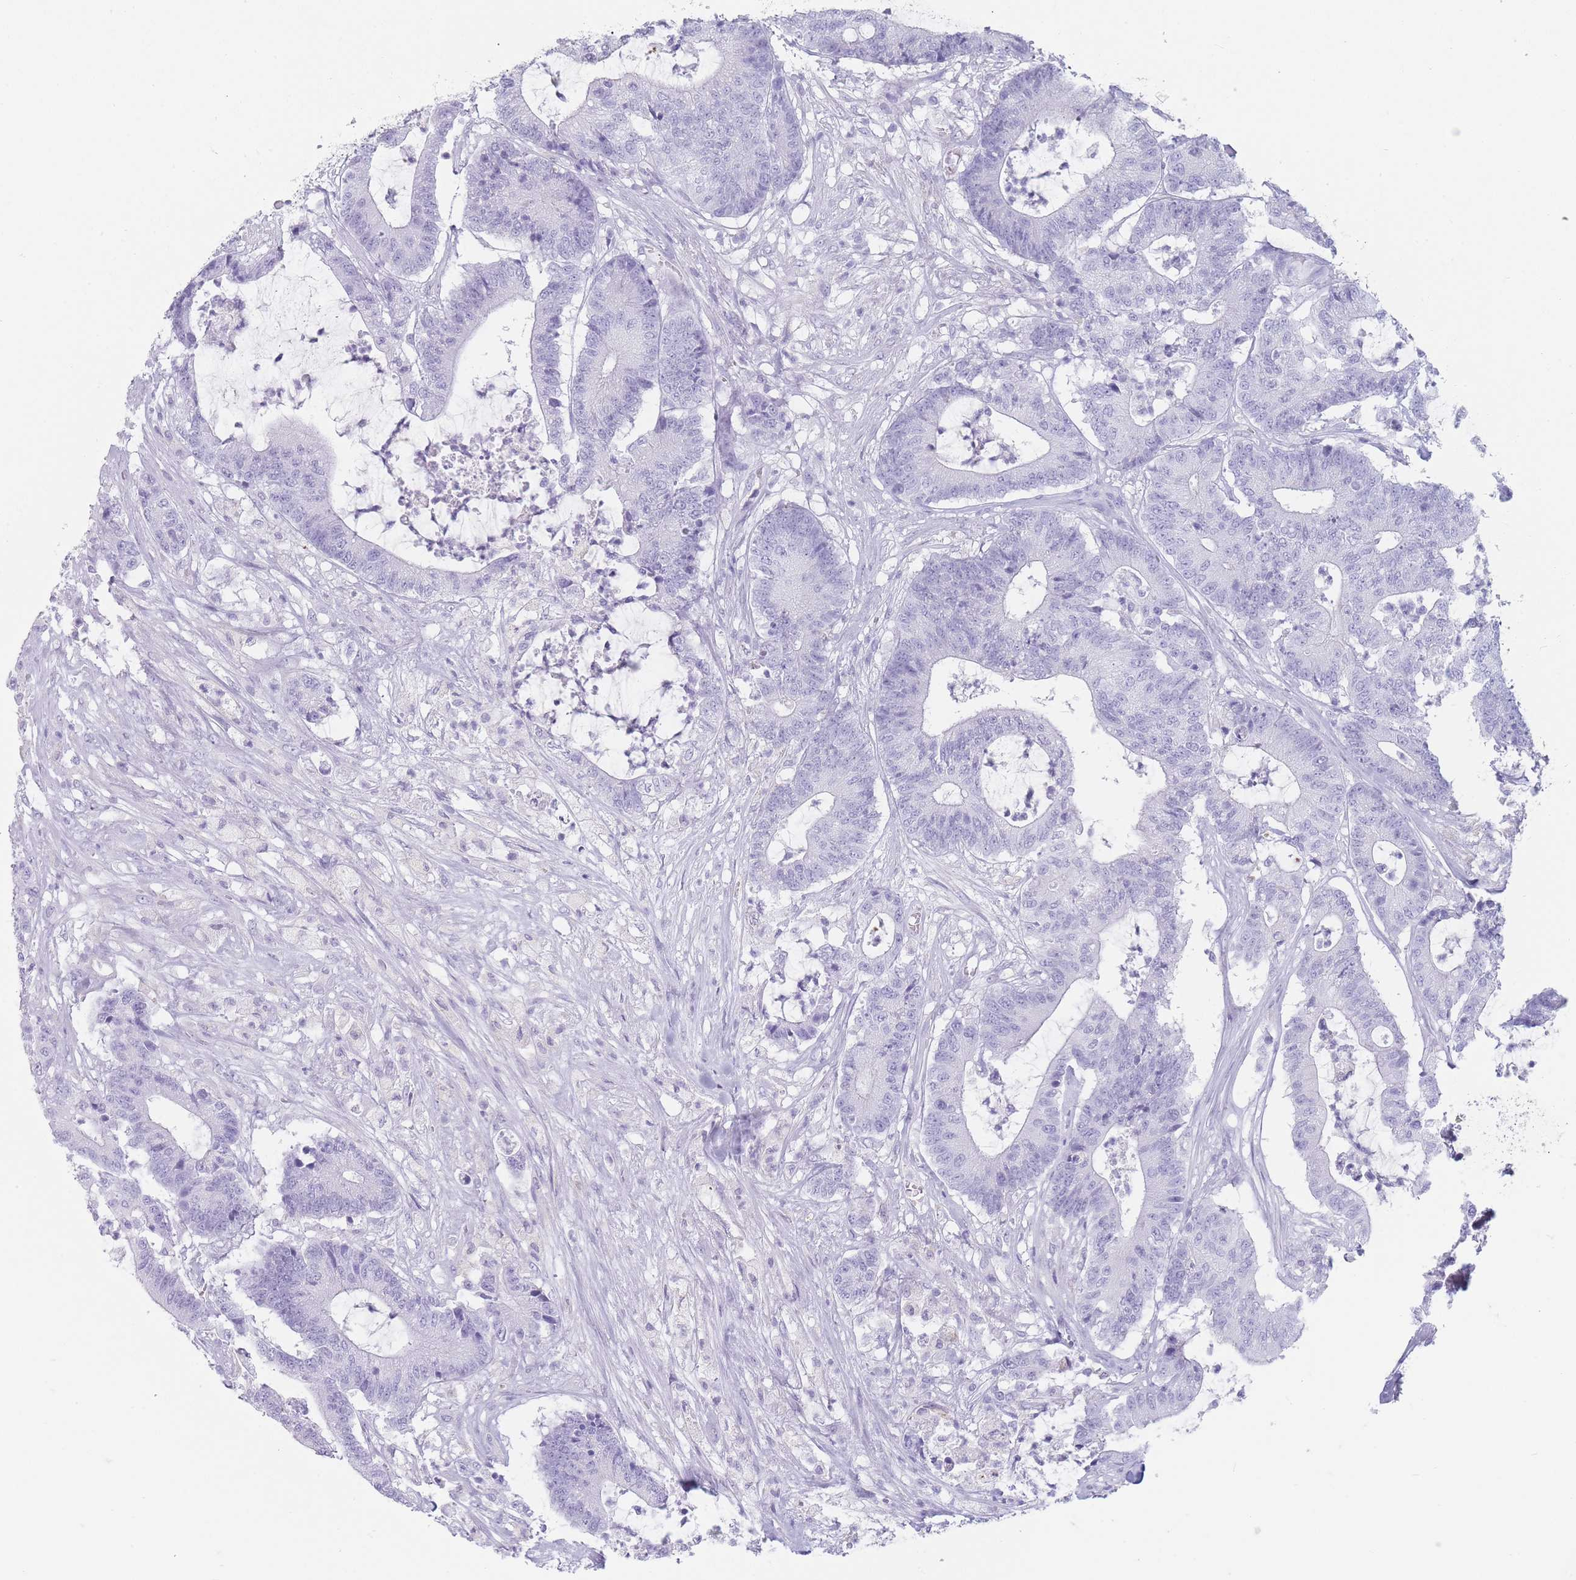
{"staining": {"intensity": "negative", "quantity": "none", "location": "none"}, "tissue": "colorectal cancer", "cell_type": "Tumor cells", "image_type": "cancer", "snomed": [{"axis": "morphology", "description": "Adenocarcinoma, NOS"}, {"axis": "topography", "description": "Colon"}], "caption": "Tumor cells are negative for protein expression in human colorectal cancer (adenocarcinoma). (Brightfield microscopy of DAB (3,3'-diaminobenzidine) immunohistochemistry (IHC) at high magnification).", "gene": "GPR12", "patient": {"sex": "female", "age": 84}}